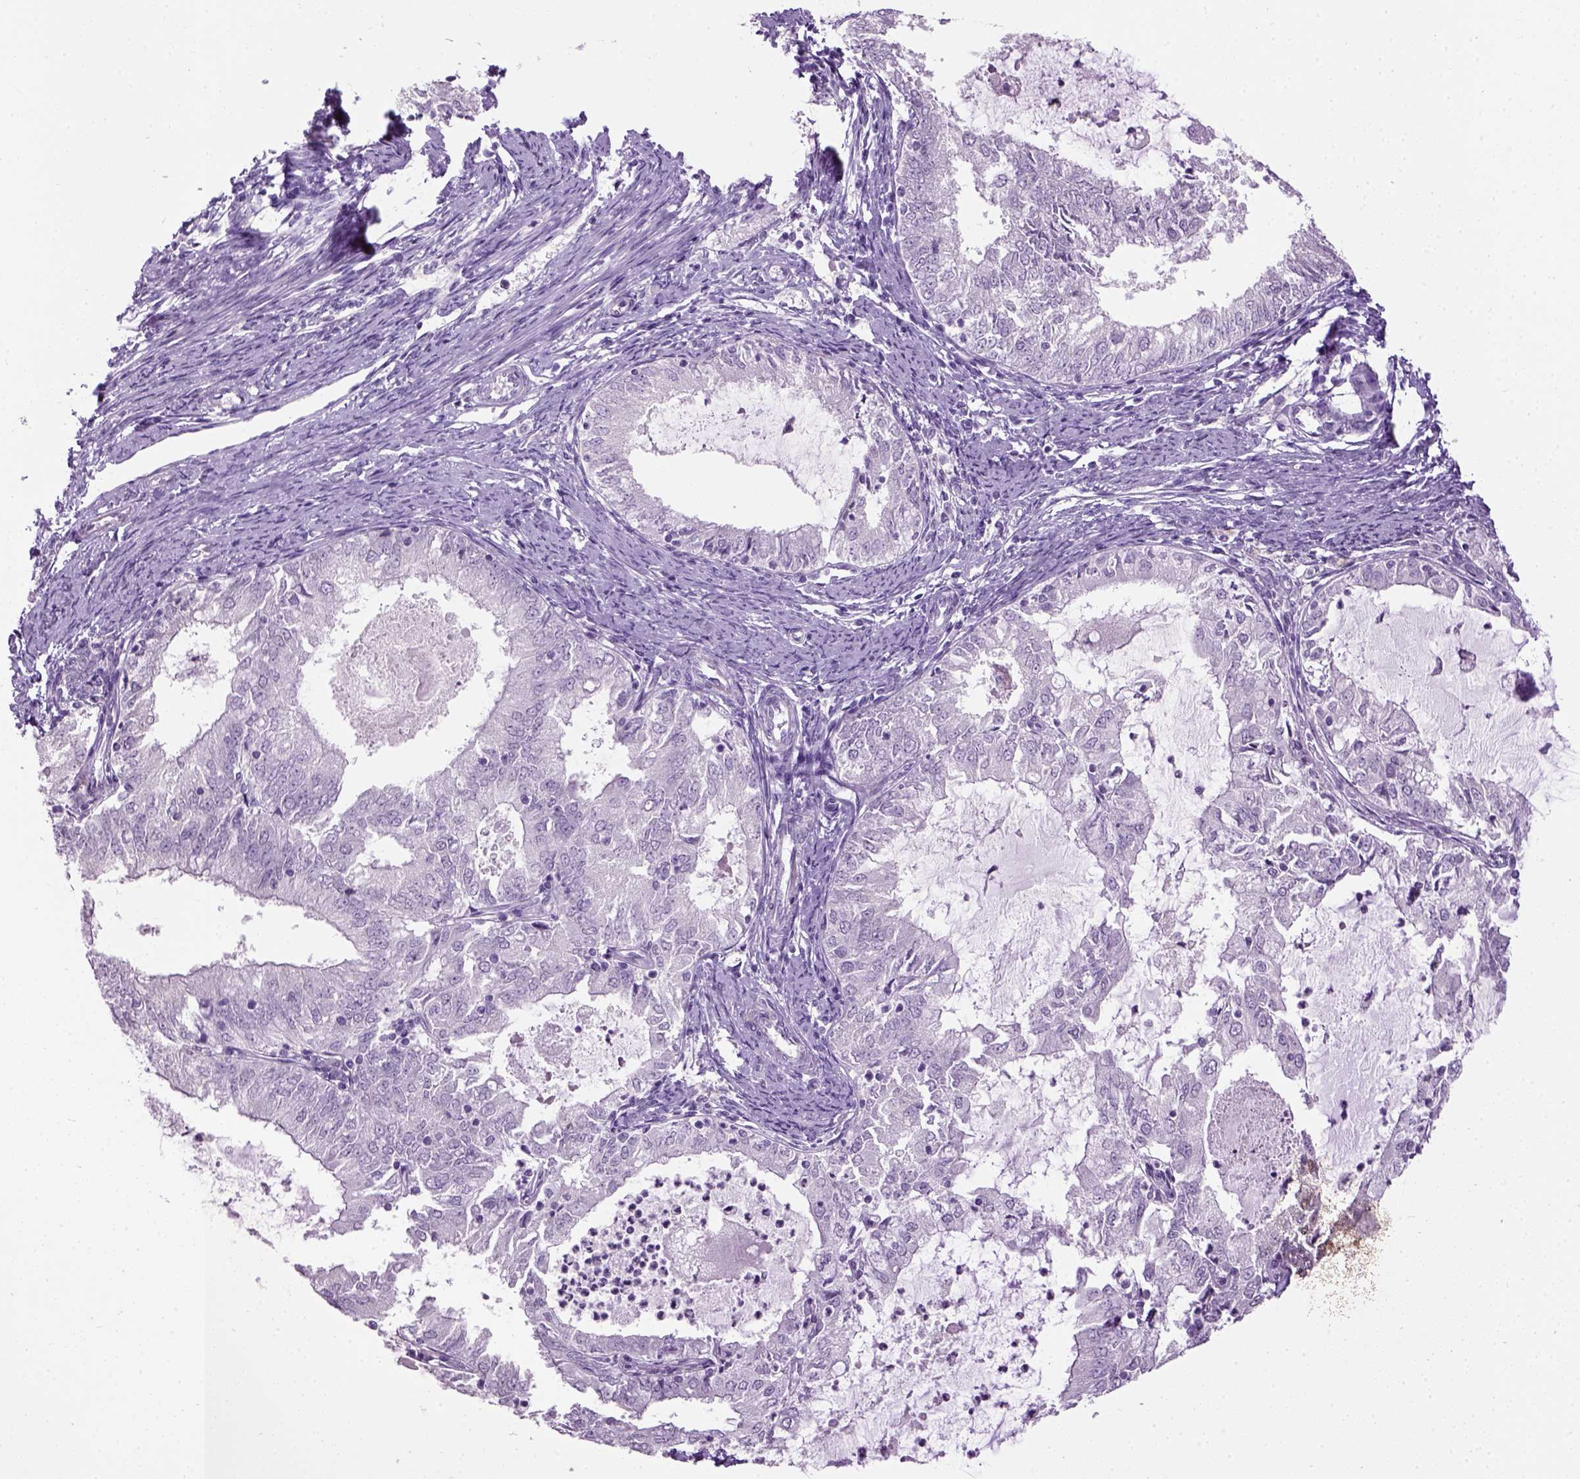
{"staining": {"intensity": "negative", "quantity": "none", "location": "none"}, "tissue": "endometrial cancer", "cell_type": "Tumor cells", "image_type": "cancer", "snomed": [{"axis": "morphology", "description": "Adenocarcinoma, NOS"}, {"axis": "topography", "description": "Endometrium"}], "caption": "Immunohistochemistry image of endometrial adenocarcinoma stained for a protein (brown), which demonstrates no staining in tumor cells.", "gene": "GABRB2", "patient": {"sex": "female", "age": 57}}